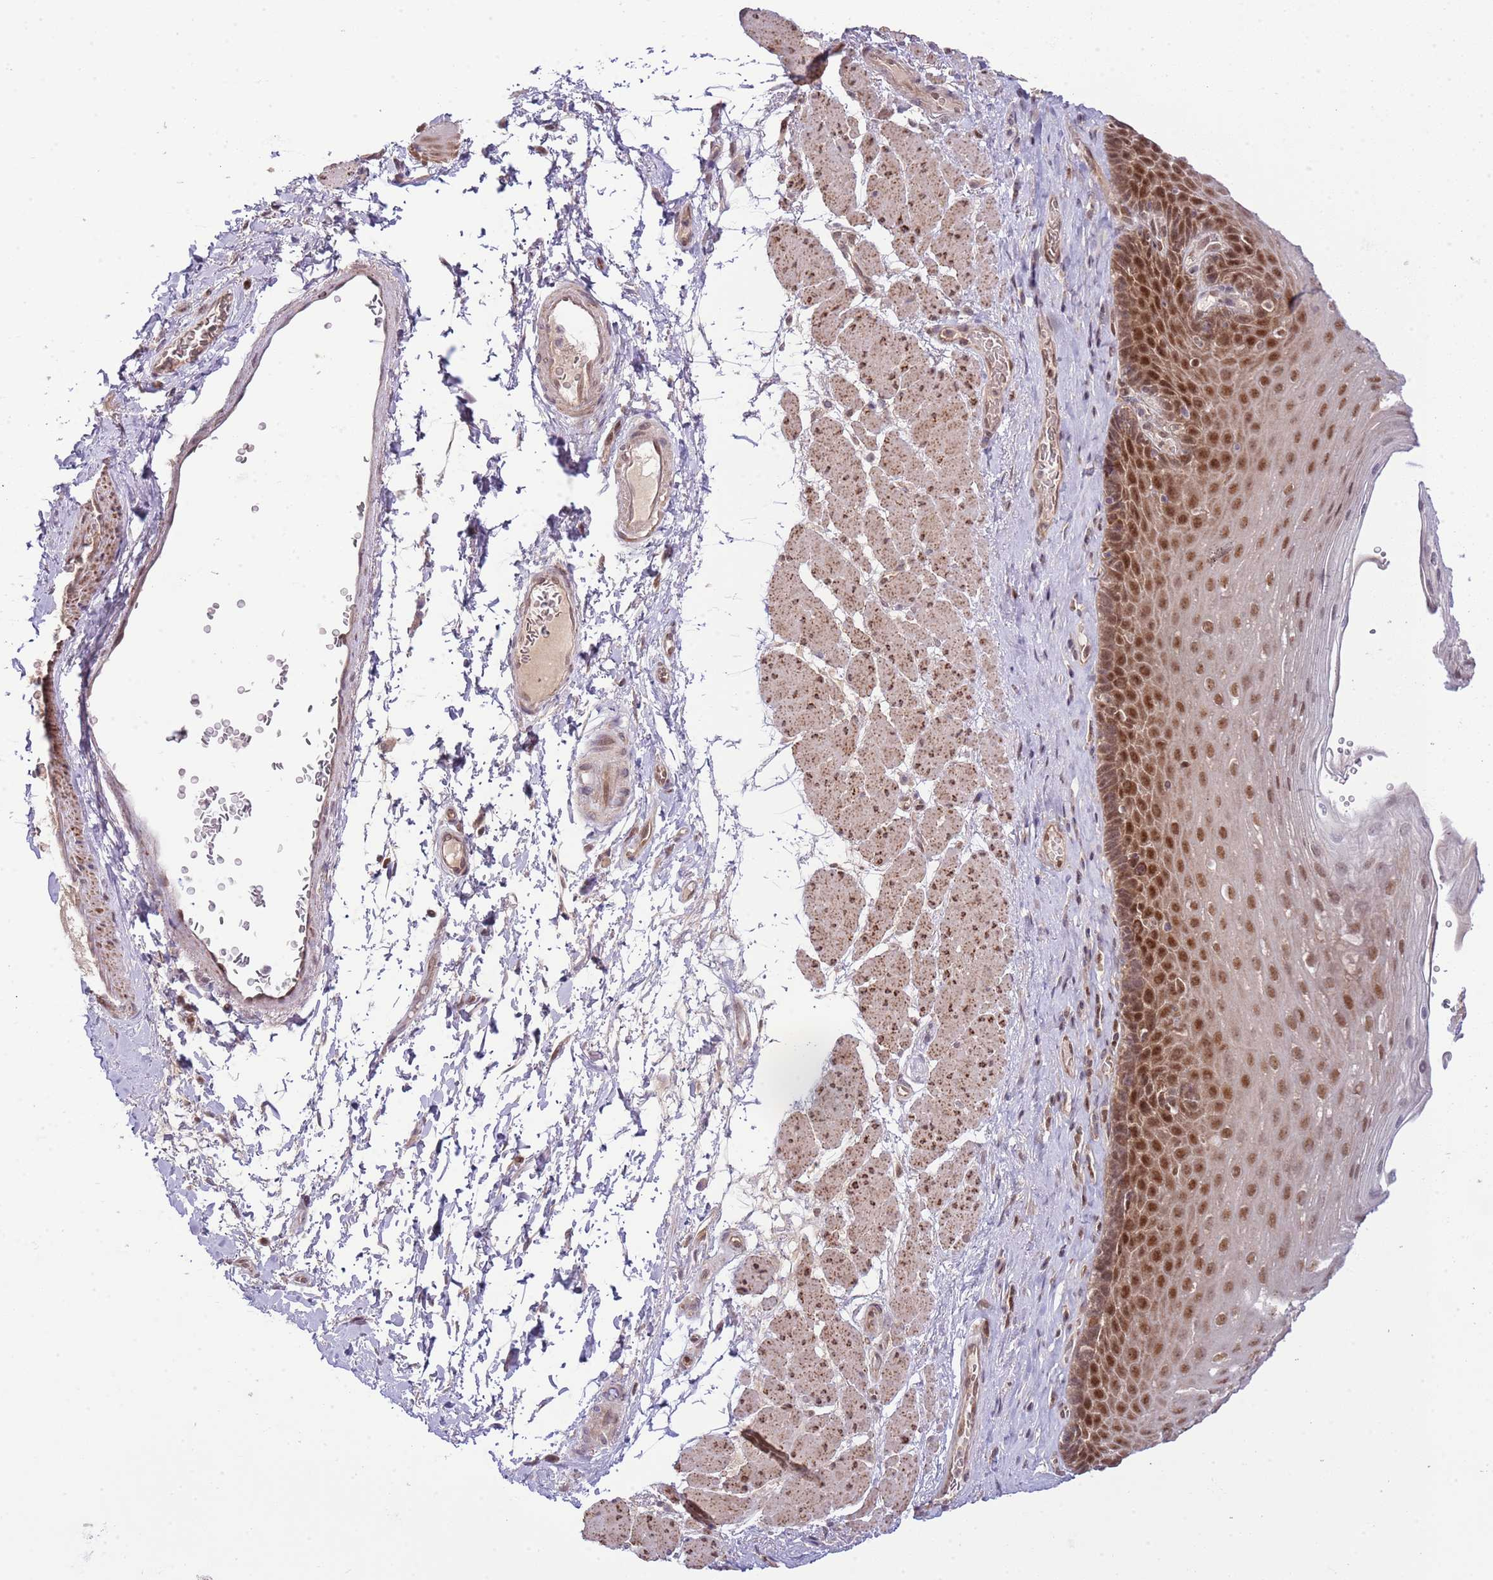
{"staining": {"intensity": "moderate", "quantity": ">75%", "location": "nuclear"}, "tissue": "esophagus", "cell_type": "Squamous epithelial cells", "image_type": "normal", "snomed": [{"axis": "morphology", "description": "Normal tissue, NOS"}, {"axis": "topography", "description": "Esophagus"}], "caption": "Benign esophagus was stained to show a protein in brown. There is medium levels of moderate nuclear expression in approximately >75% of squamous epithelial cells. Nuclei are stained in blue.", "gene": "CHD1", "patient": {"sex": "female", "age": 66}}